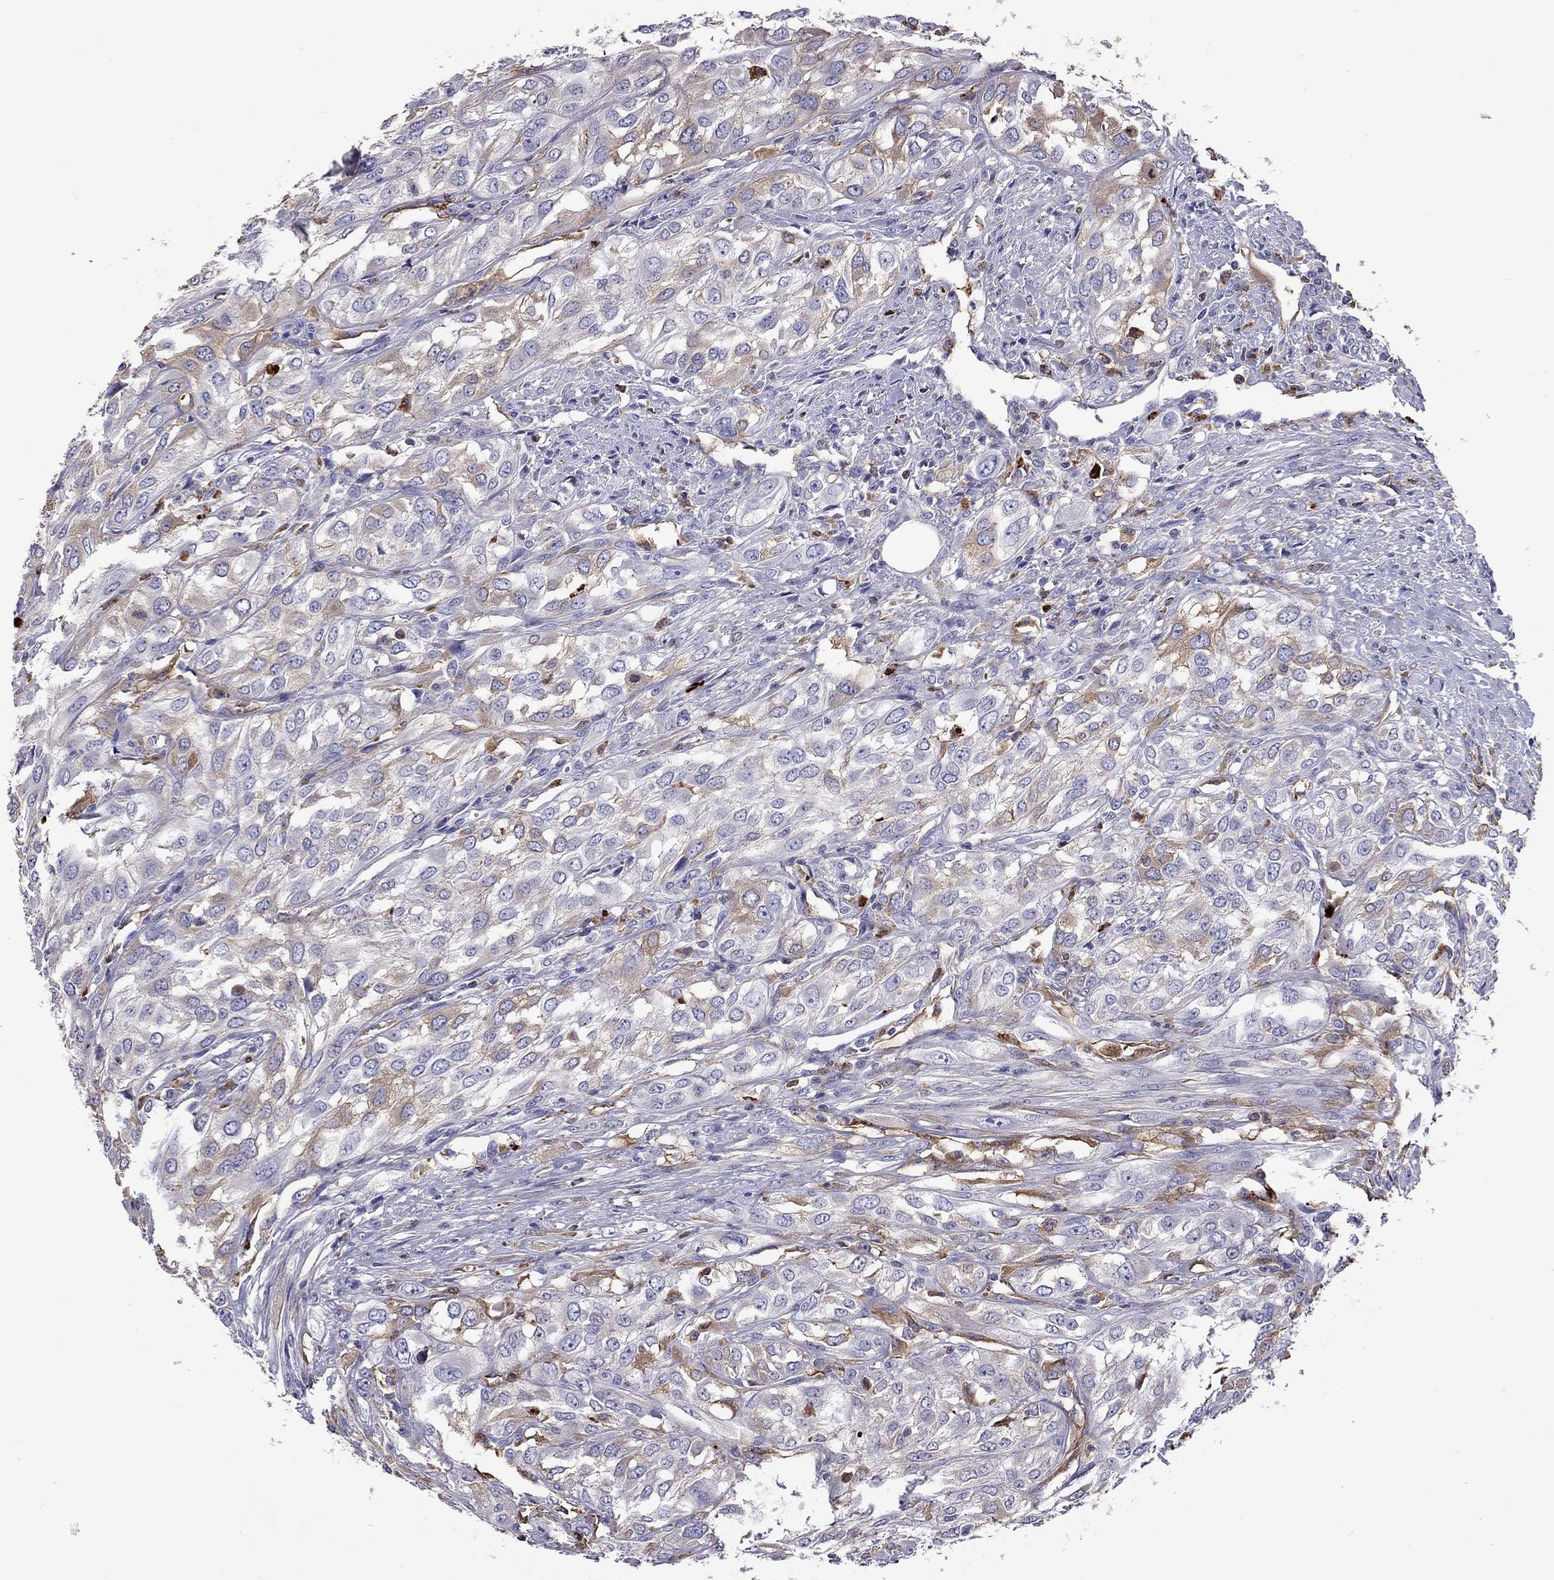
{"staining": {"intensity": "moderate", "quantity": "25%-75%", "location": "cytoplasmic/membranous"}, "tissue": "urothelial cancer", "cell_type": "Tumor cells", "image_type": "cancer", "snomed": [{"axis": "morphology", "description": "Urothelial carcinoma, High grade"}, {"axis": "topography", "description": "Urinary bladder"}], "caption": "Immunohistochemistry (IHC) histopathology image of neoplastic tissue: human high-grade urothelial carcinoma stained using immunohistochemistry demonstrates medium levels of moderate protein expression localized specifically in the cytoplasmic/membranous of tumor cells, appearing as a cytoplasmic/membranous brown color.", "gene": "SERPINA3", "patient": {"sex": "male", "age": 67}}